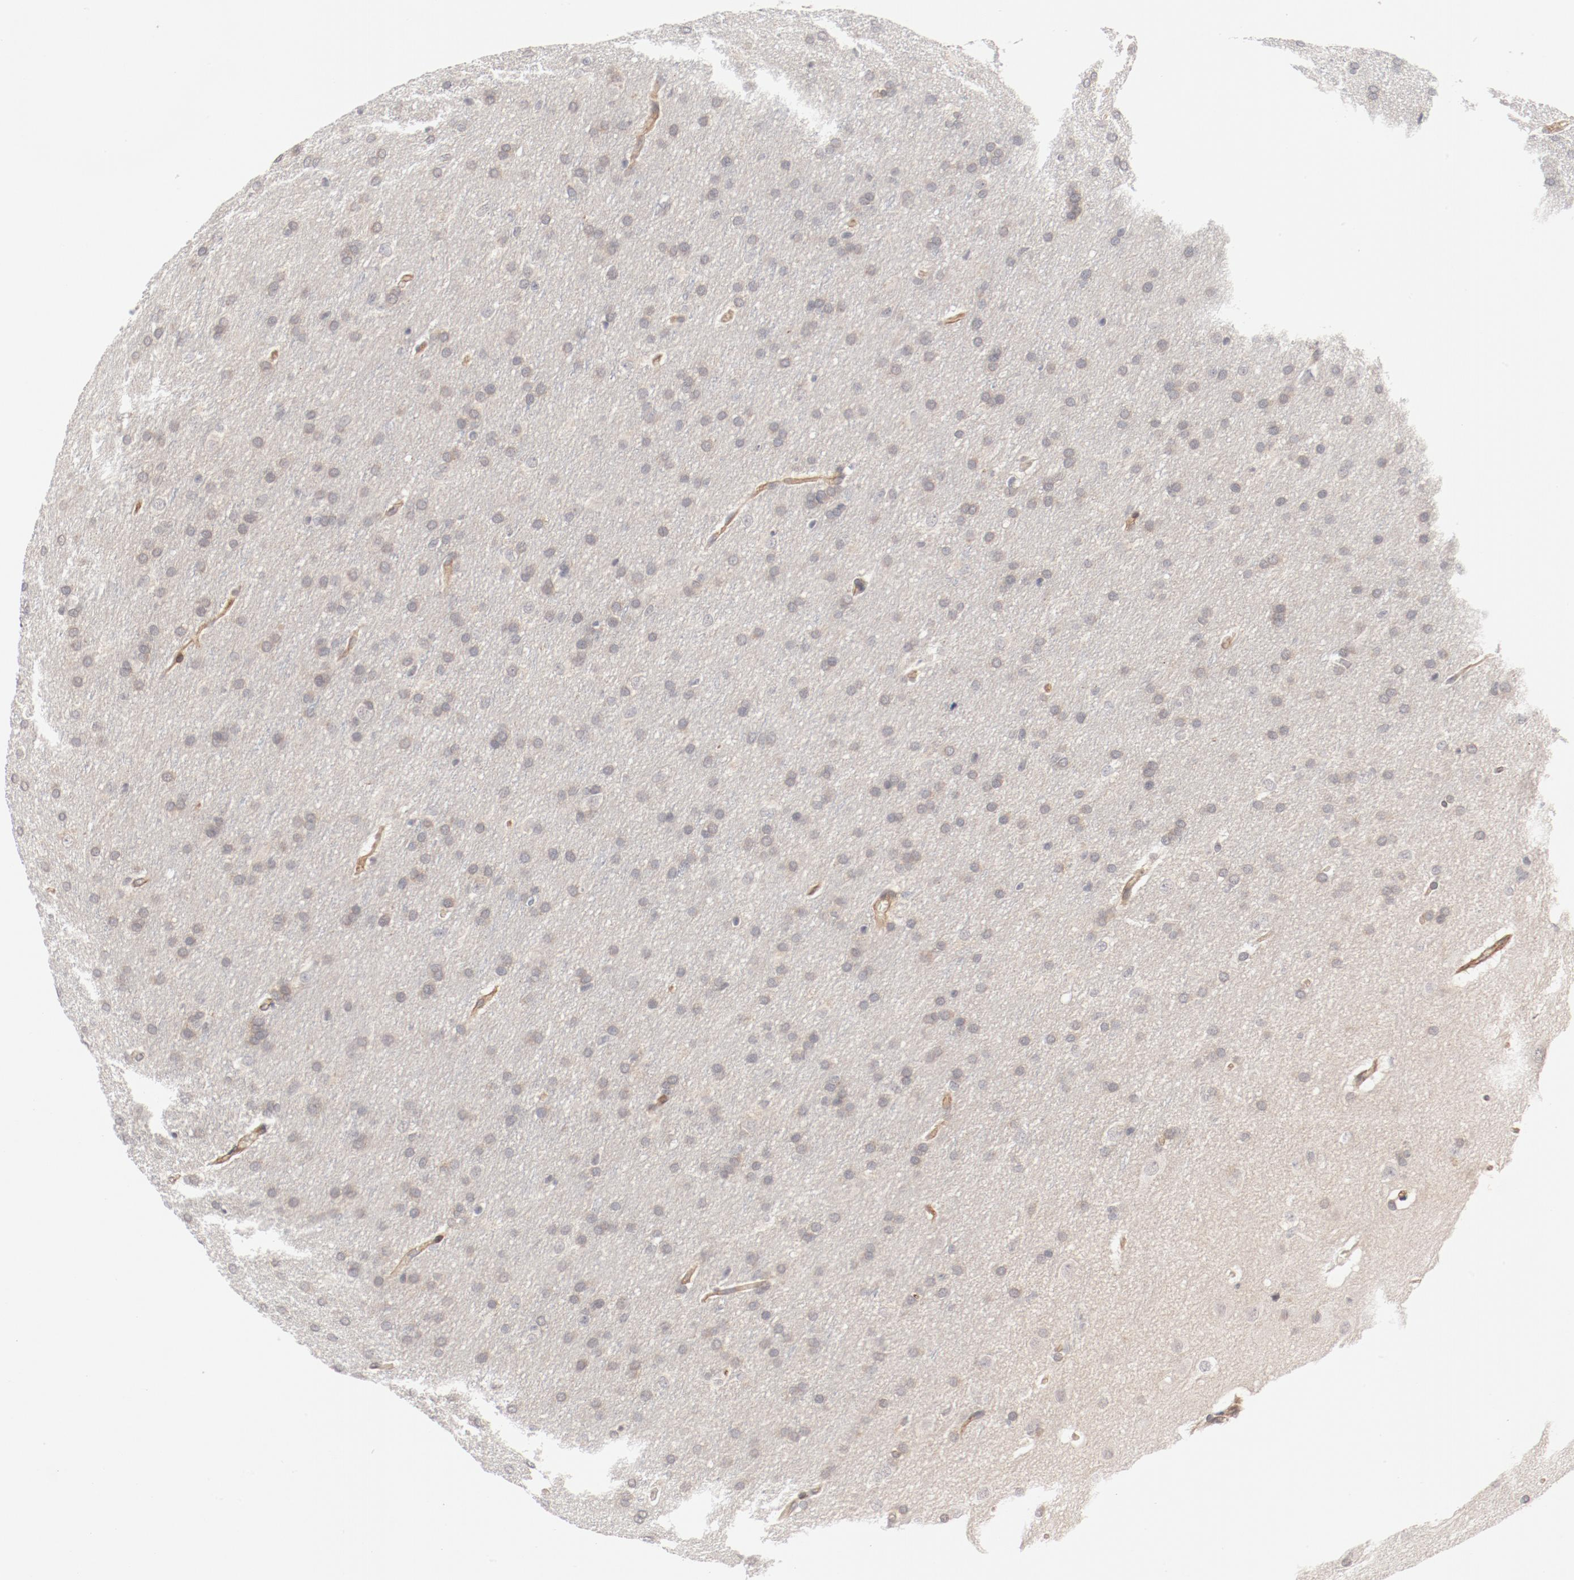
{"staining": {"intensity": "weak", "quantity": "25%-75%", "location": "cytoplasmic/membranous"}, "tissue": "glioma", "cell_type": "Tumor cells", "image_type": "cancer", "snomed": [{"axis": "morphology", "description": "Glioma, malignant, Low grade"}, {"axis": "topography", "description": "Brain"}], "caption": "Immunohistochemistry (DAB (3,3'-diaminobenzidine)) staining of malignant glioma (low-grade) demonstrates weak cytoplasmic/membranous protein positivity in approximately 25%-75% of tumor cells. (DAB (3,3'-diaminobenzidine) IHC, brown staining for protein, blue staining for nuclei).", "gene": "ZNF267", "patient": {"sex": "female", "age": 32}}